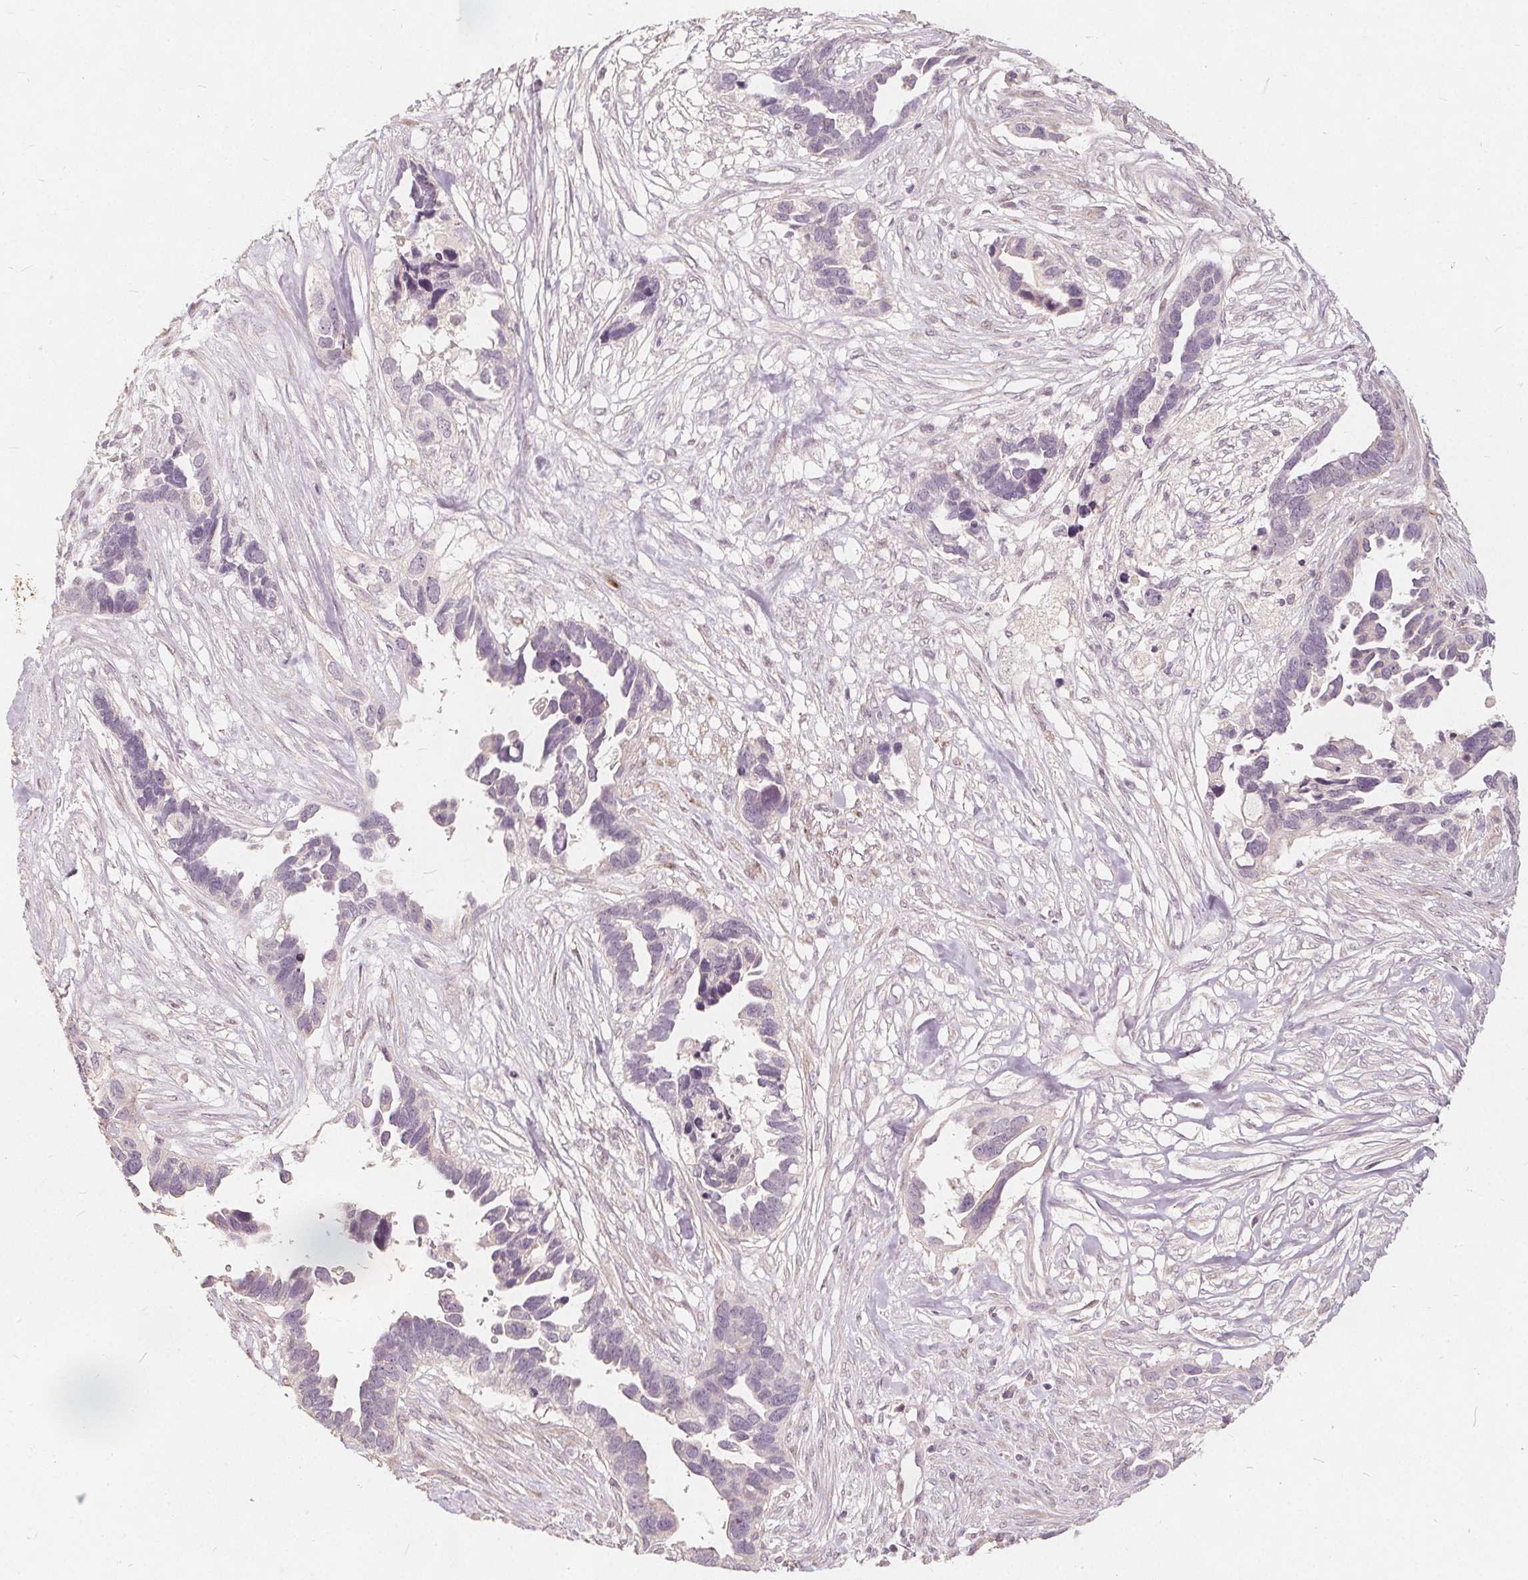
{"staining": {"intensity": "negative", "quantity": "none", "location": "none"}, "tissue": "ovarian cancer", "cell_type": "Tumor cells", "image_type": "cancer", "snomed": [{"axis": "morphology", "description": "Cystadenocarcinoma, serous, NOS"}, {"axis": "topography", "description": "Ovary"}], "caption": "This is a photomicrograph of immunohistochemistry staining of ovarian cancer, which shows no expression in tumor cells.", "gene": "PTPRT", "patient": {"sex": "female", "age": 54}}